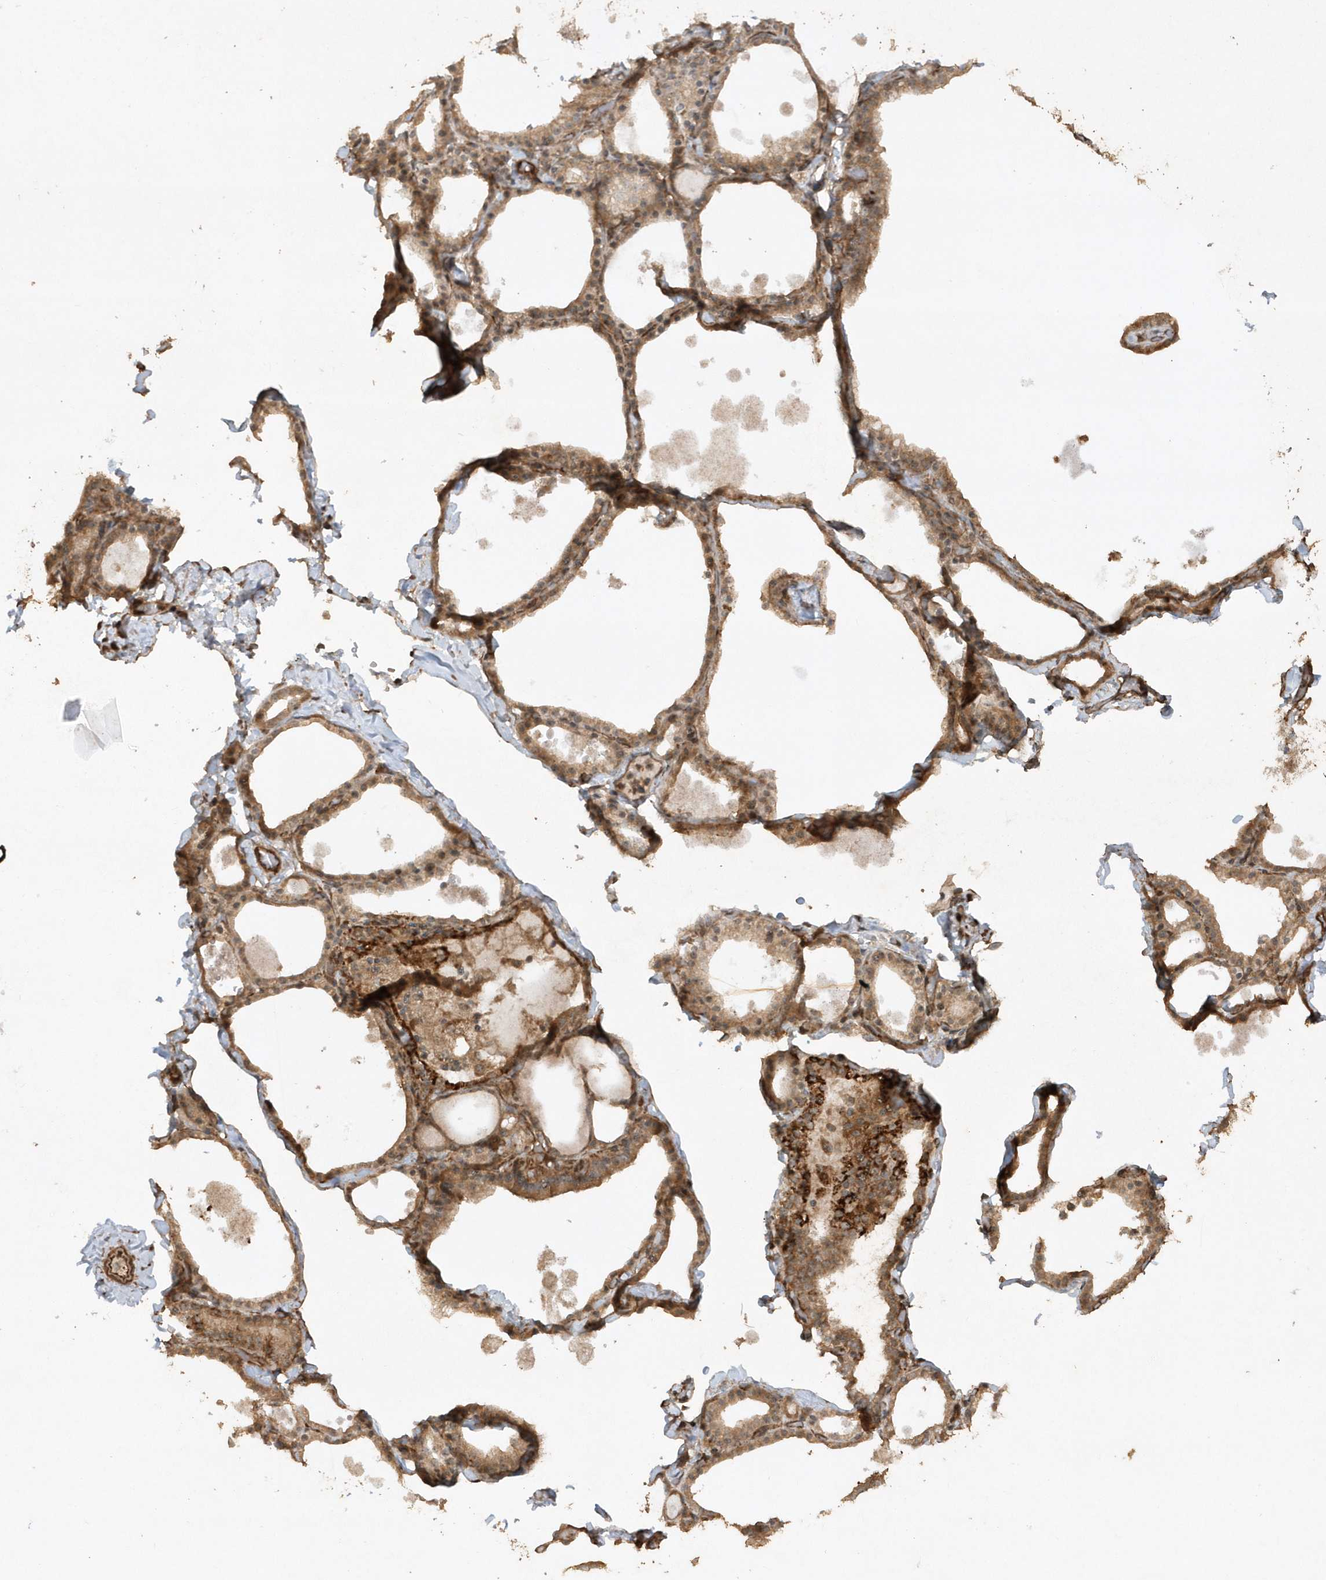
{"staining": {"intensity": "moderate", "quantity": ">75%", "location": "cytoplasmic/membranous"}, "tissue": "thyroid gland", "cell_type": "Glandular cells", "image_type": "normal", "snomed": [{"axis": "morphology", "description": "Normal tissue, NOS"}, {"axis": "topography", "description": "Thyroid gland"}], "caption": "Immunohistochemical staining of normal human thyroid gland demonstrates medium levels of moderate cytoplasmic/membranous positivity in about >75% of glandular cells. The protein of interest is shown in brown color, while the nuclei are stained blue.", "gene": "AVPI1", "patient": {"sex": "male", "age": 56}}